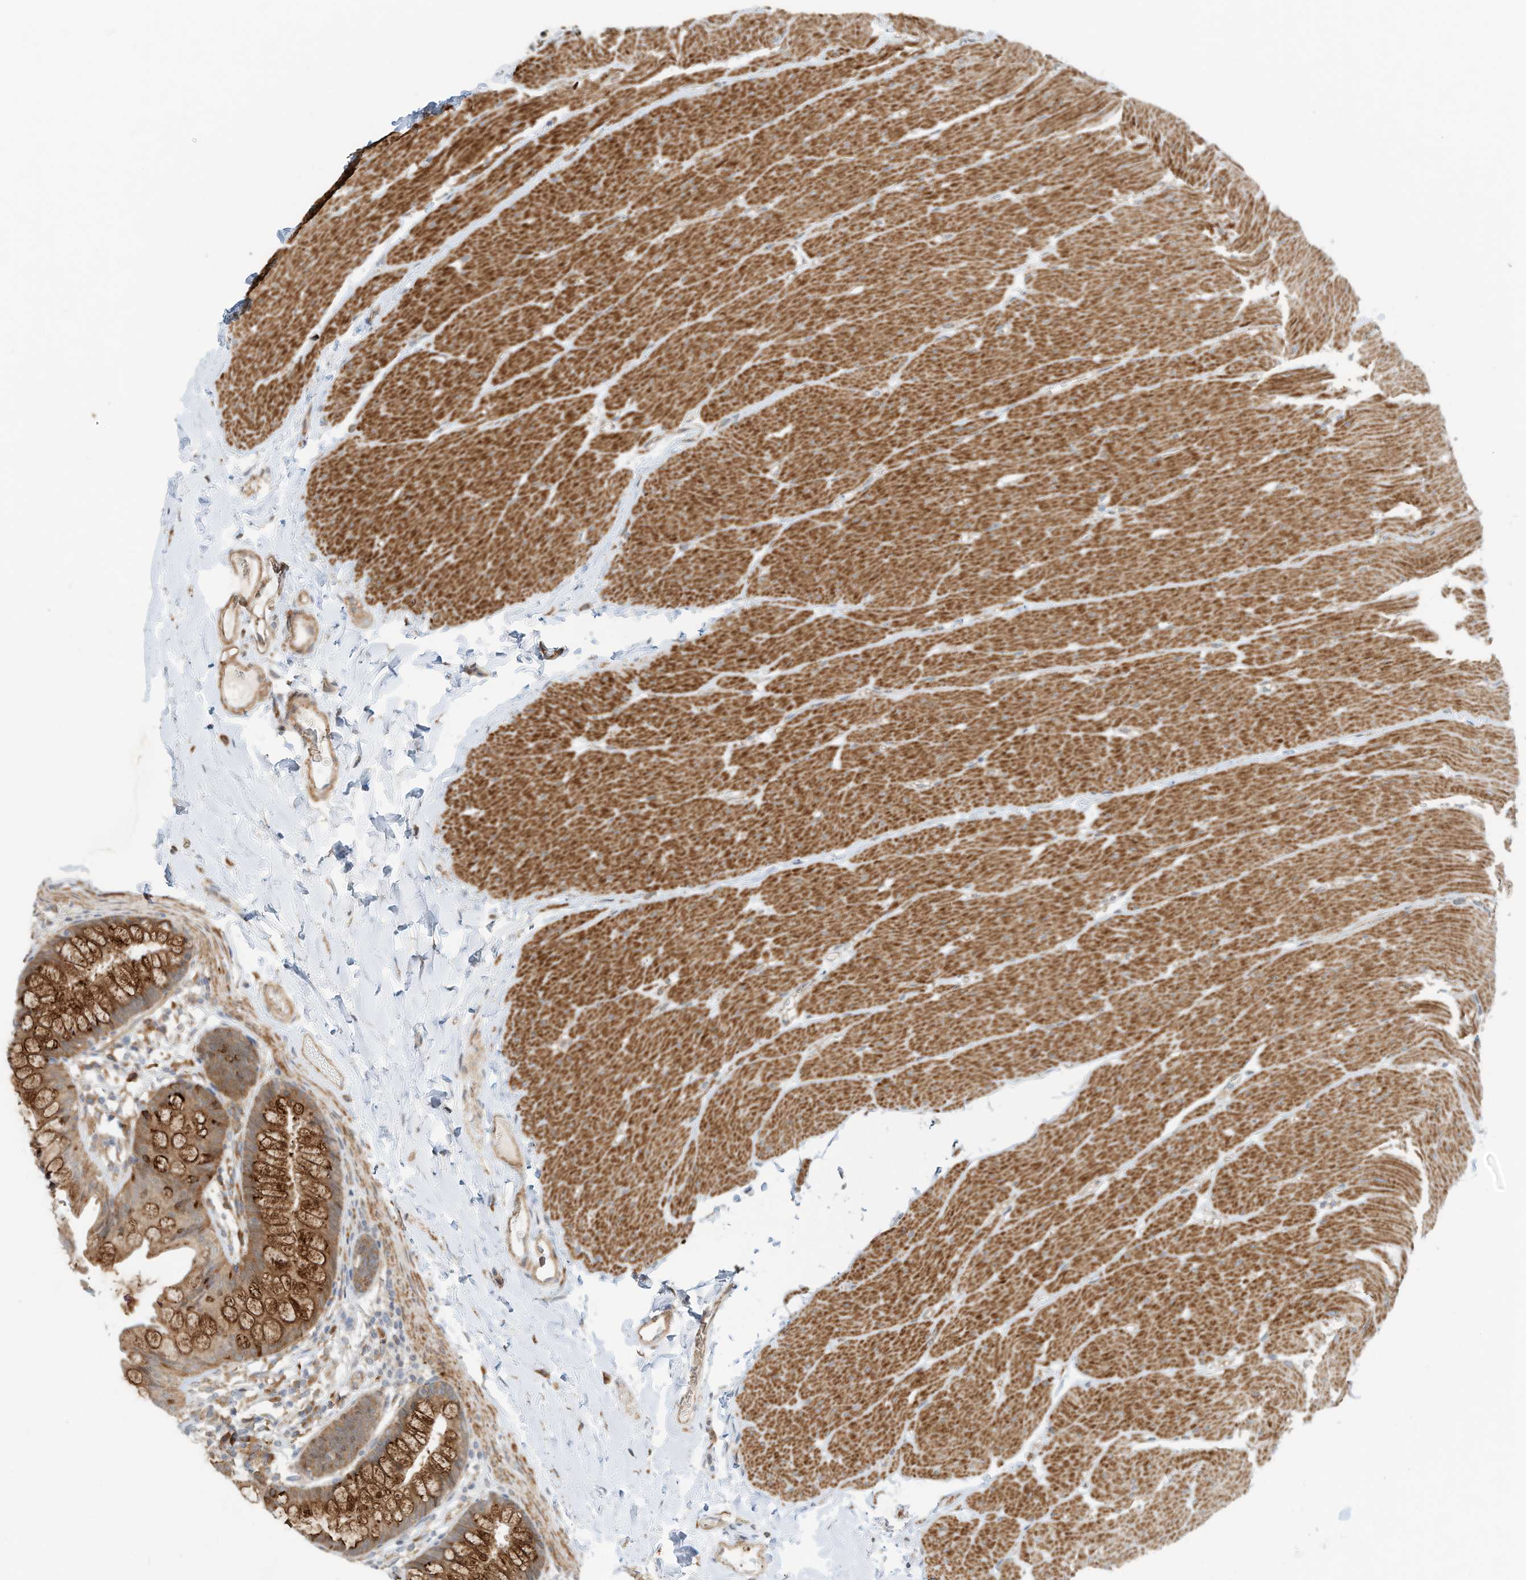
{"staining": {"intensity": "moderate", "quantity": ">75%", "location": "cytoplasmic/membranous"}, "tissue": "colon", "cell_type": "Endothelial cells", "image_type": "normal", "snomed": [{"axis": "morphology", "description": "Normal tissue, NOS"}, {"axis": "topography", "description": "Colon"}], "caption": "Moderate cytoplasmic/membranous staining for a protein is appreciated in approximately >75% of endothelial cells of benign colon using immunohistochemistry (IHC).", "gene": "CPAMD8", "patient": {"sex": "female", "age": 62}}